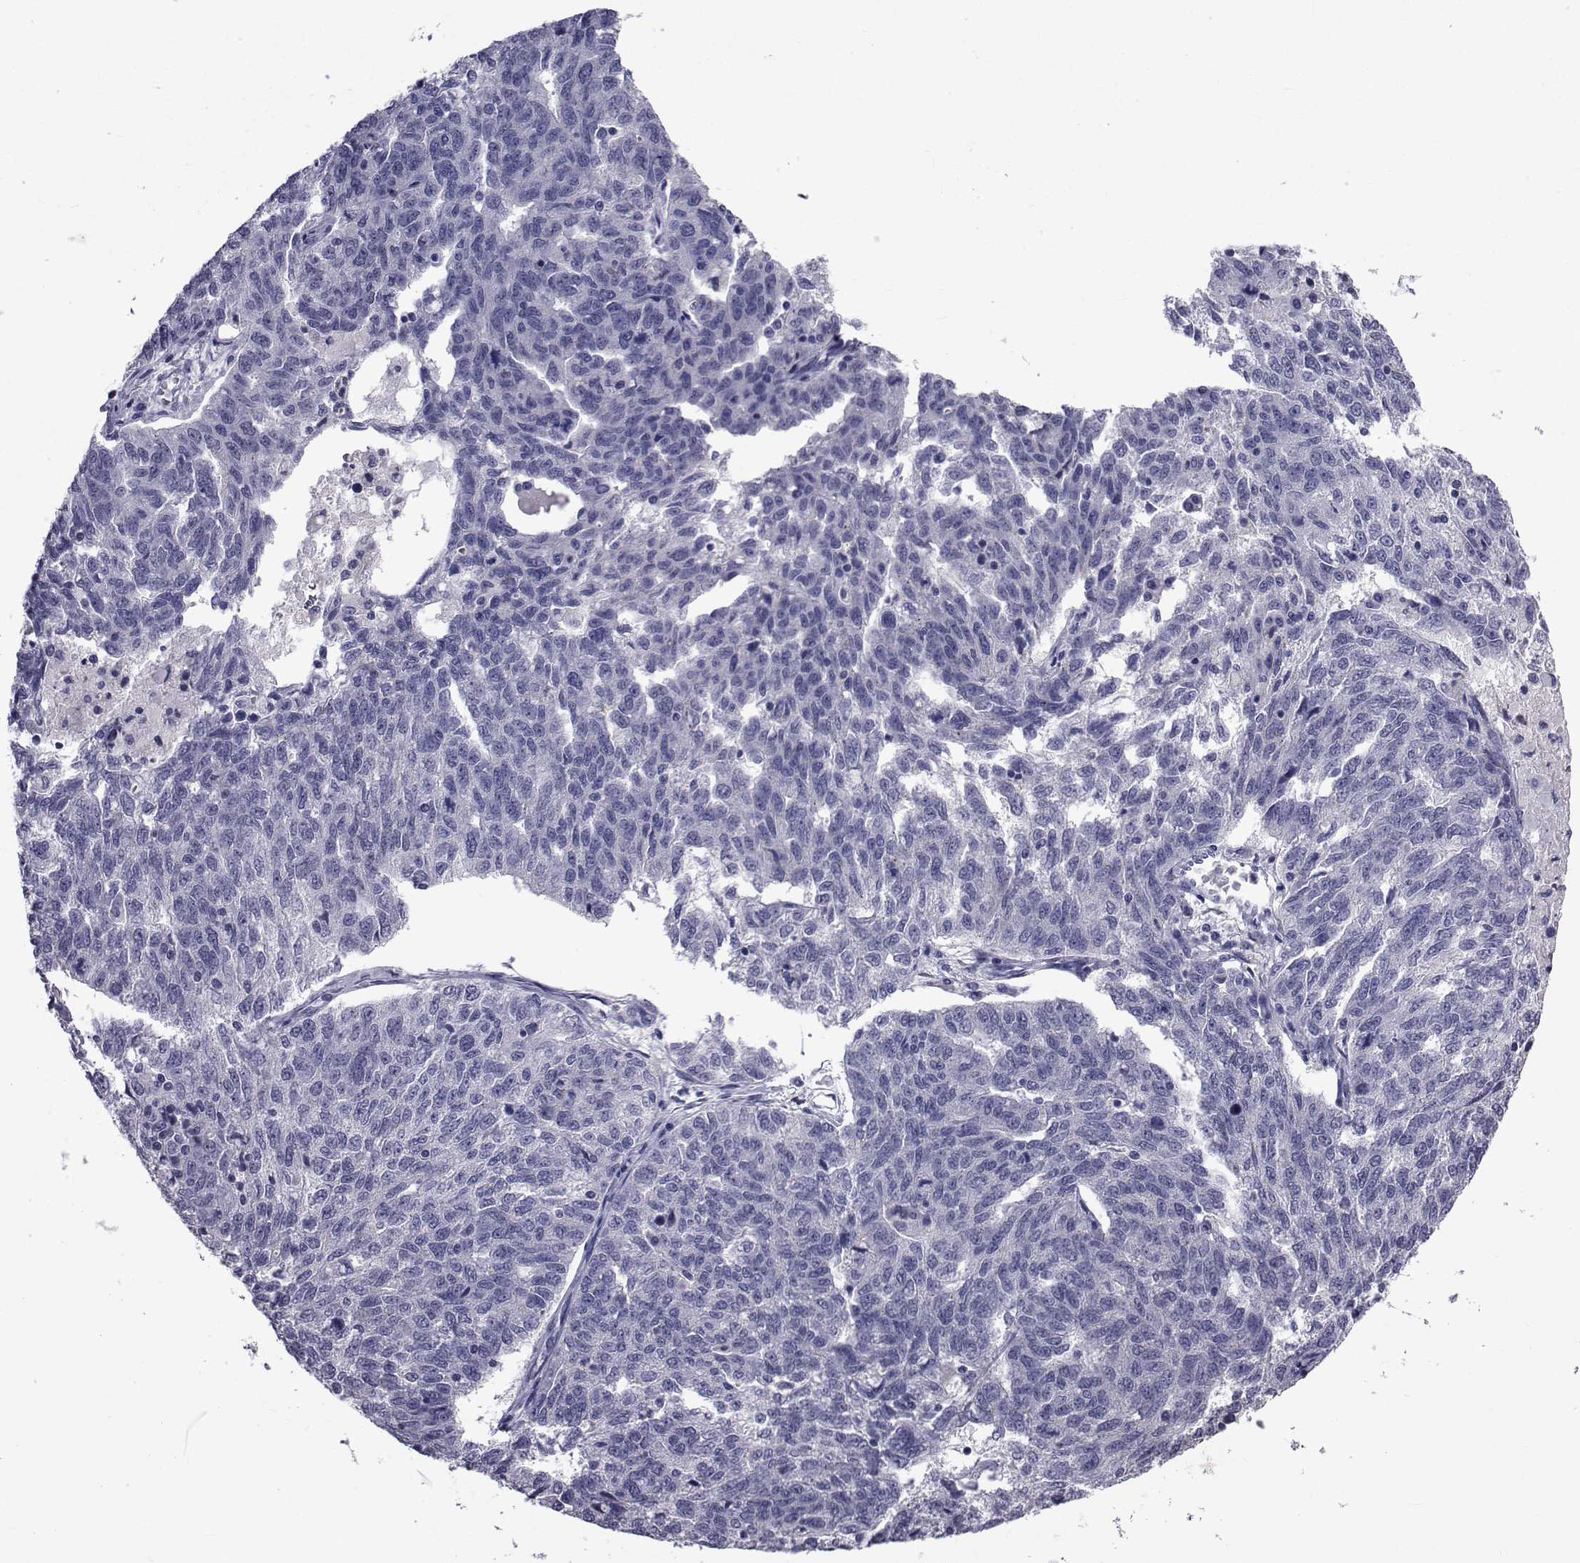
{"staining": {"intensity": "negative", "quantity": "none", "location": "none"}, "tissue": "ovarian cancer", "cell_type": "Tumor cells", "image_type": "cancer", "snomed": [{"axis": "morphology", "description": "Cystadenocarcinoma, serous, NOS"}, {"axis": "topography", "description": "Ovary"}], "caption": "Immunohistochemistry of human ovarian cancer (serous cystadenocarcinoma) exhibits no expression in tumor cells.", "gene": "SEMA5B", "patient": {"sex": "female", "age": 71}}